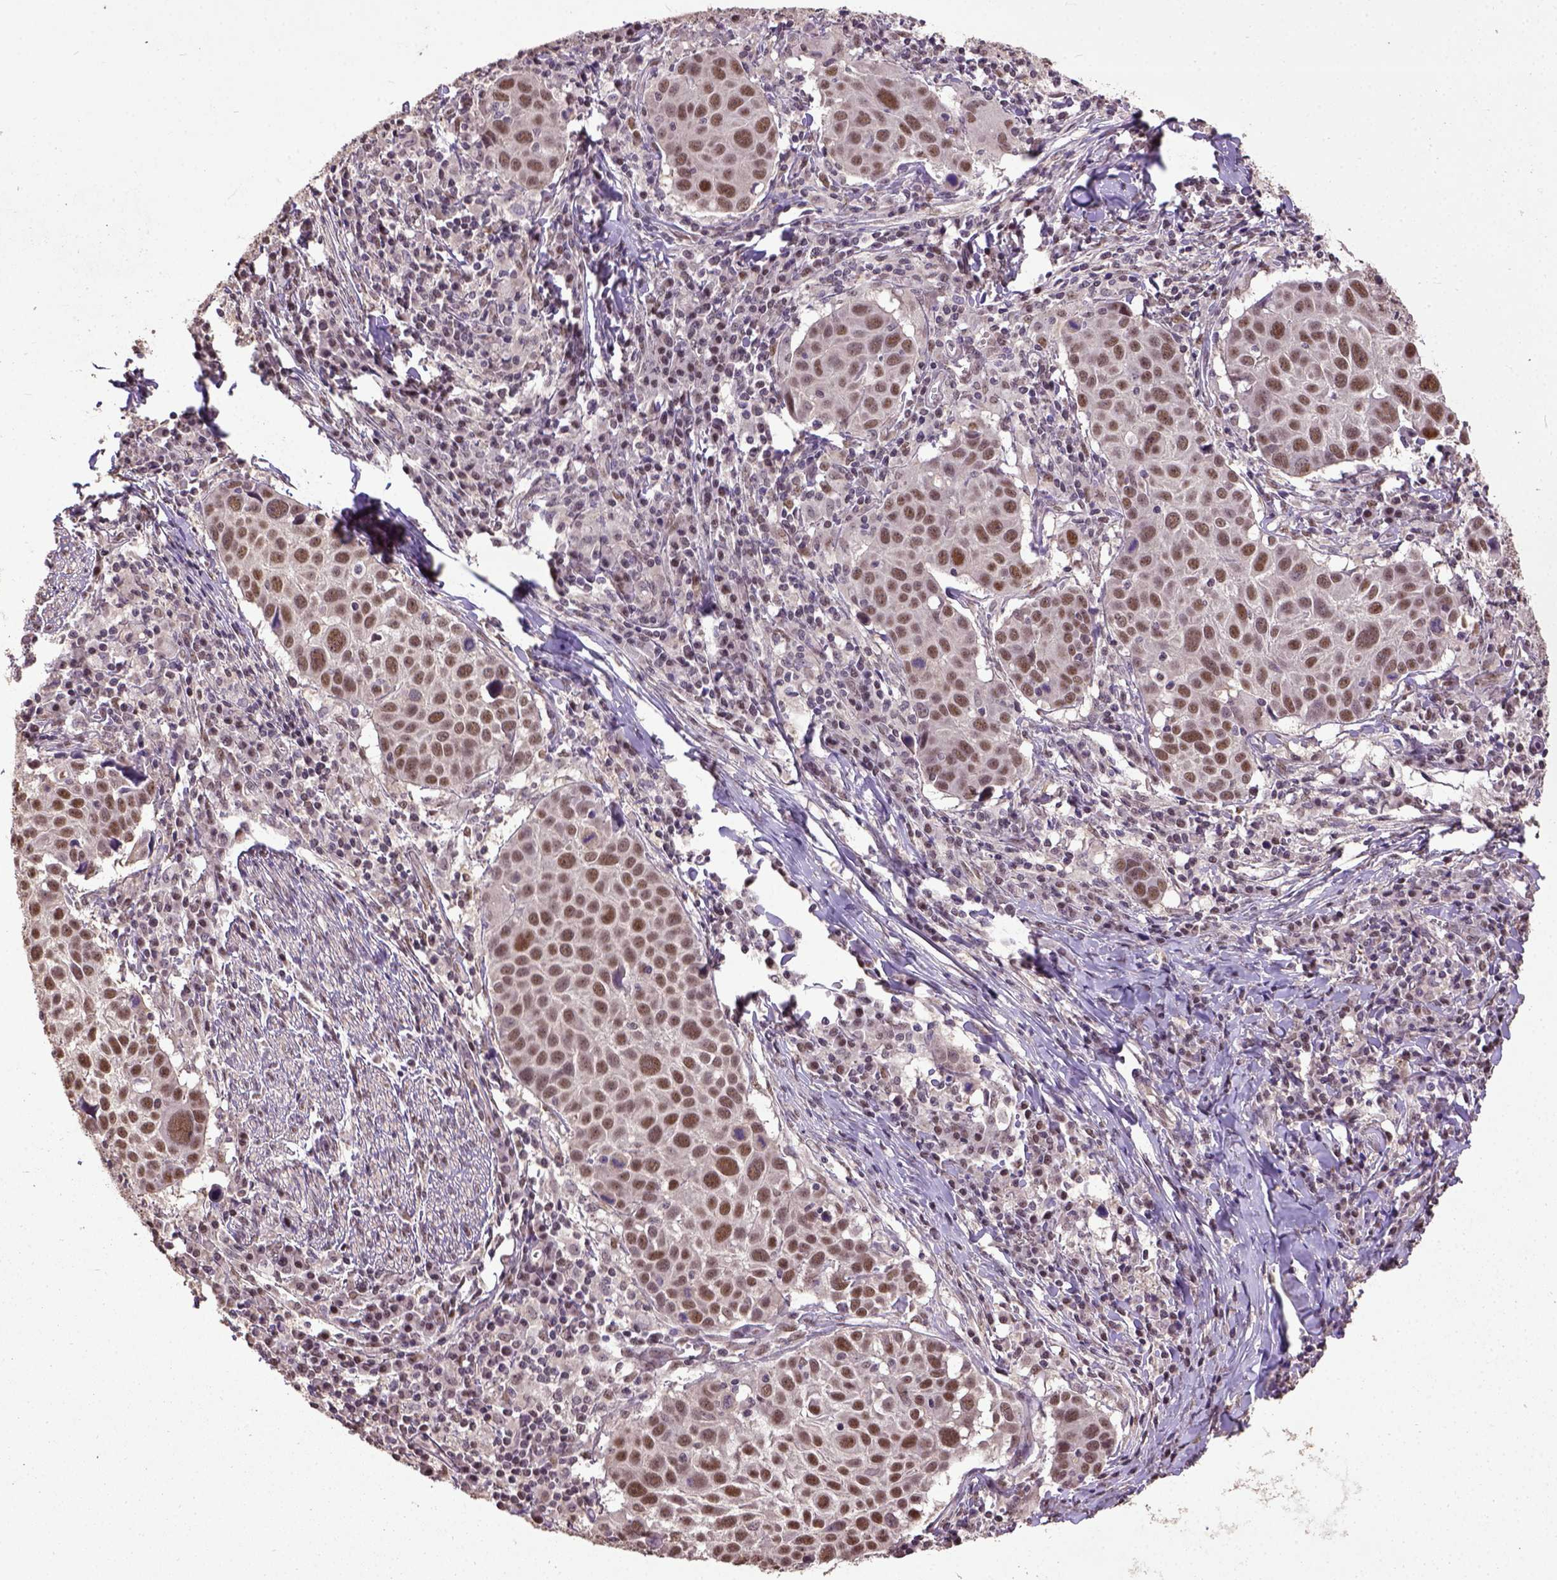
{"staining": {"intensity": "moderate", "quantity": ">75%", "location": "nuclear"}, "tissue": "lung cancer", "cell_type": "Tumor cells", "image_type": "cancer", "snomed": [{"axis": "morphology", "description": "Squamous cell carcinoma, NOS"}, {"axis": "topography", "description": "Lung"}], "caption": "About >75% of tumor cells in human lung squamous cell carcinoma display moderate nuclear protein positivity as visualized by brown immunohistochemical staining.", "gene": "UBA3", "patient": {"sex": "male", "age": 57}}